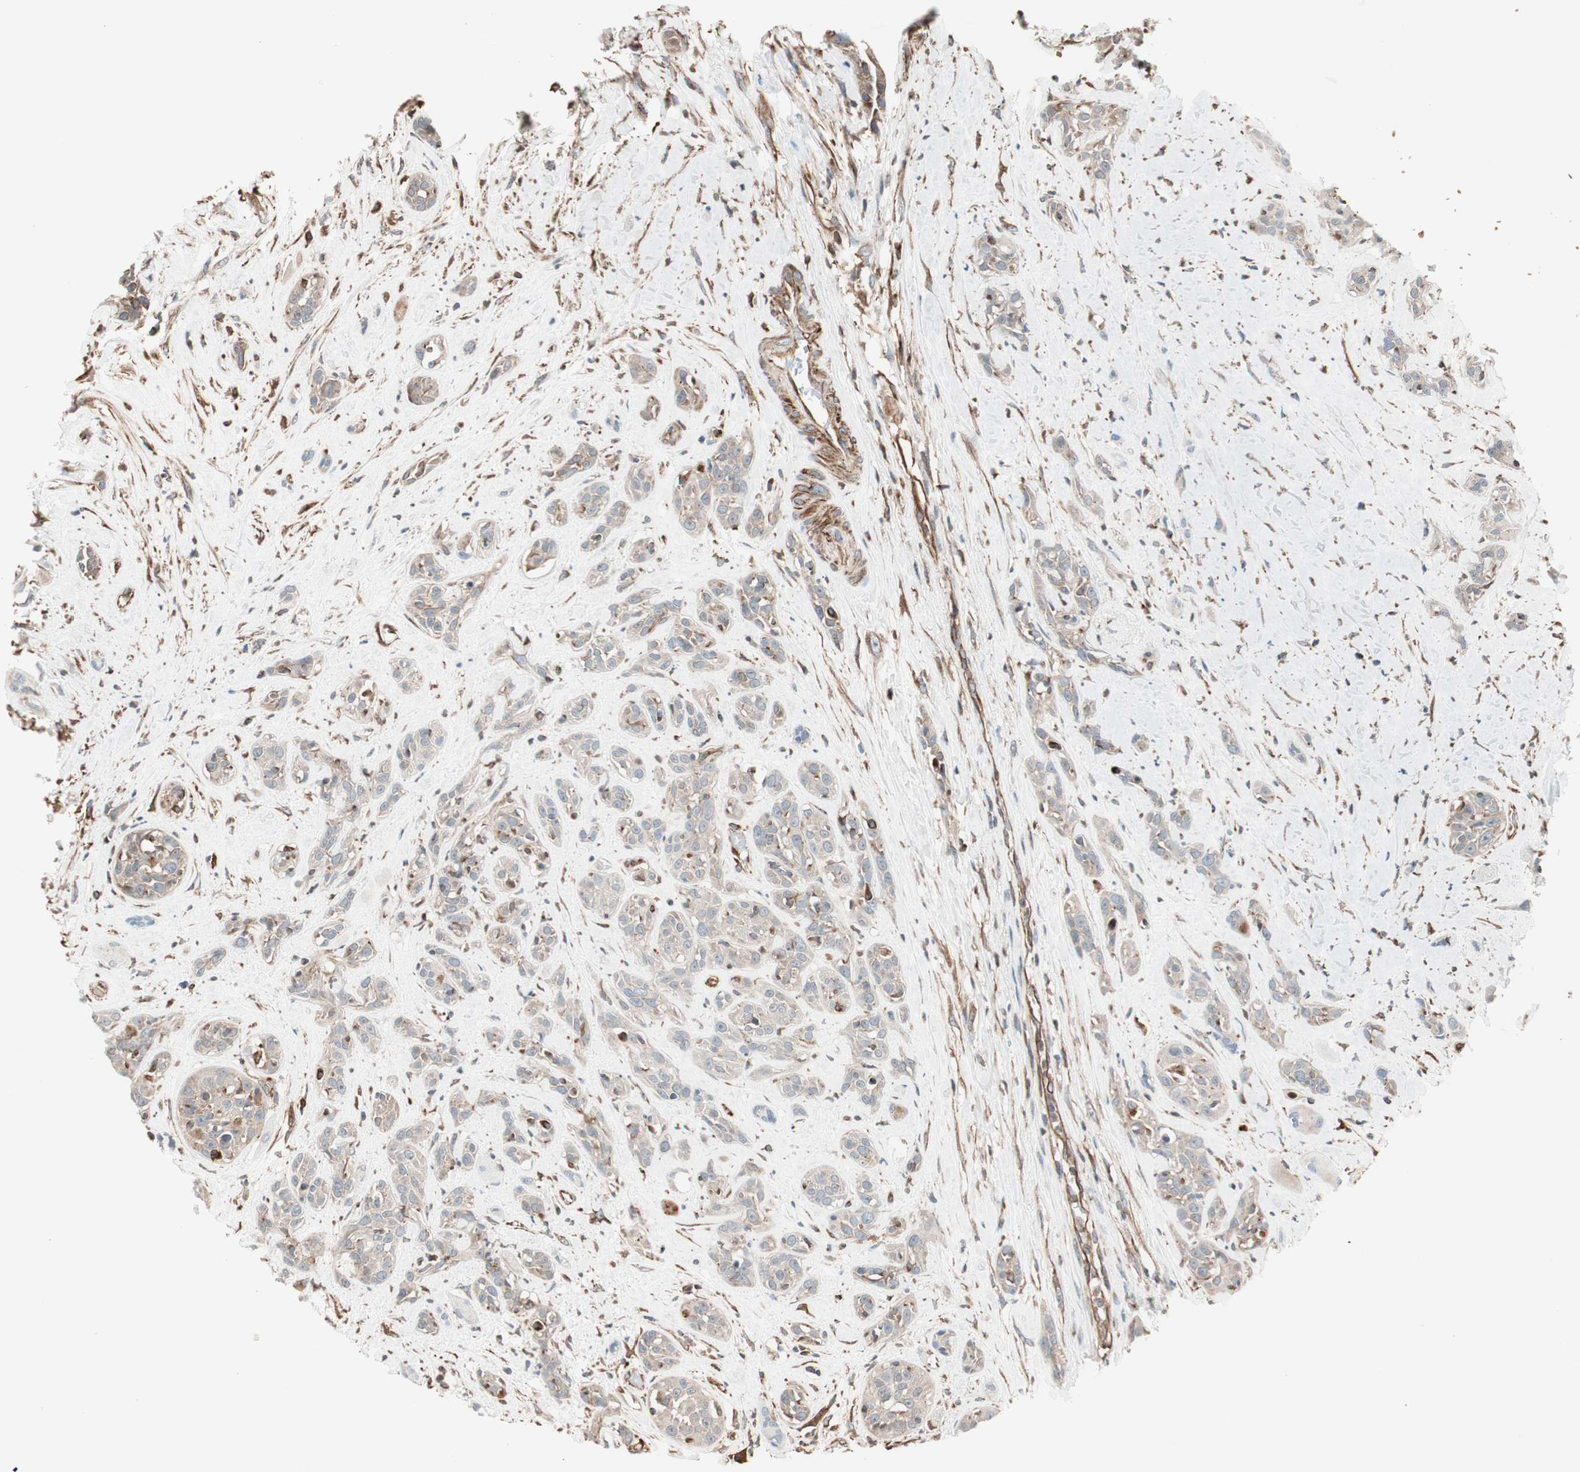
{"staining": {"intensity": "weak", "quantity": ">75%", "location": "cytoplasmic/membranous"}, "tissue": "head and neck cancer", "cell_type": "Tumor cells", "image_type": "cancer", "snomed": [{"axis": "morphology", "description": "Squamous cell carcinoma, NOS"}, {"axis": "topography", "description": "Head-Neck"}], "caption": "Protein staining displays weak cytoplasmic/membranous expression in approximately >75% of tumor cells in head and neck cancer (squamous cell carcinoma). The staining was performed using DAB, with brown indicating positive protein expression. Nuclei are stained blue with hematoxylin.", "gene": "MAD2L2", "patient": {"sex": "male", "age": 62}}